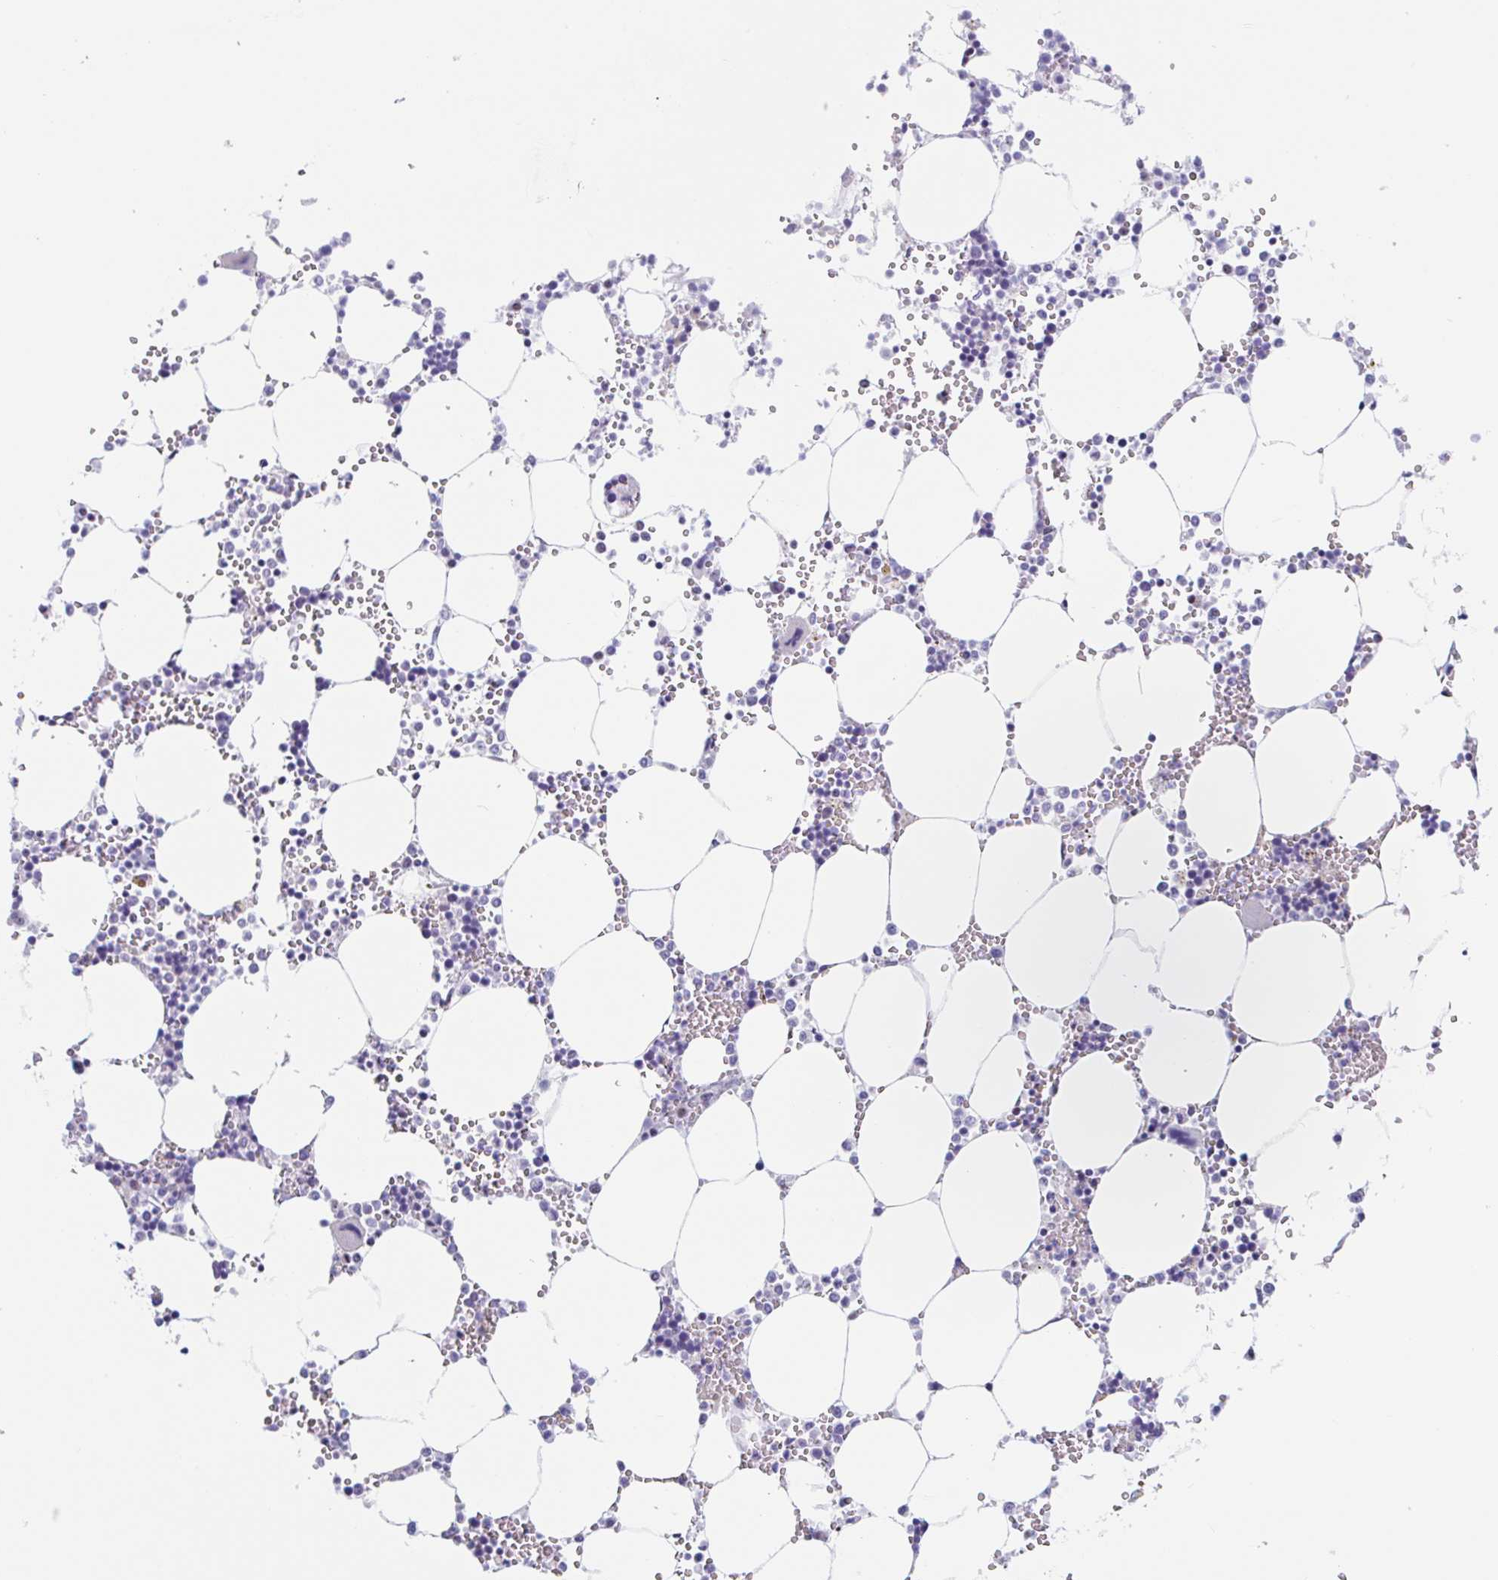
{"staining": {"intensity": "weak", "quantity": "<25%", "location": "nuclear"}, "tissue": "bone marrow", "cell_type": "Hematopoietic cells", "image_type": "normal", "snomed": [{"axis": "morphology", "description": "Normal tissue, NOS"}, {"axis": "topography", "description": "Bone marrow"}], "caption": "Immunohistochemistry image of unremarkable human bone marrow stained for a protein (brown), which displays no staining in hematopoietic cells.", "gene": "LENG9", "patient": {"sex": "male", "age": 64}}